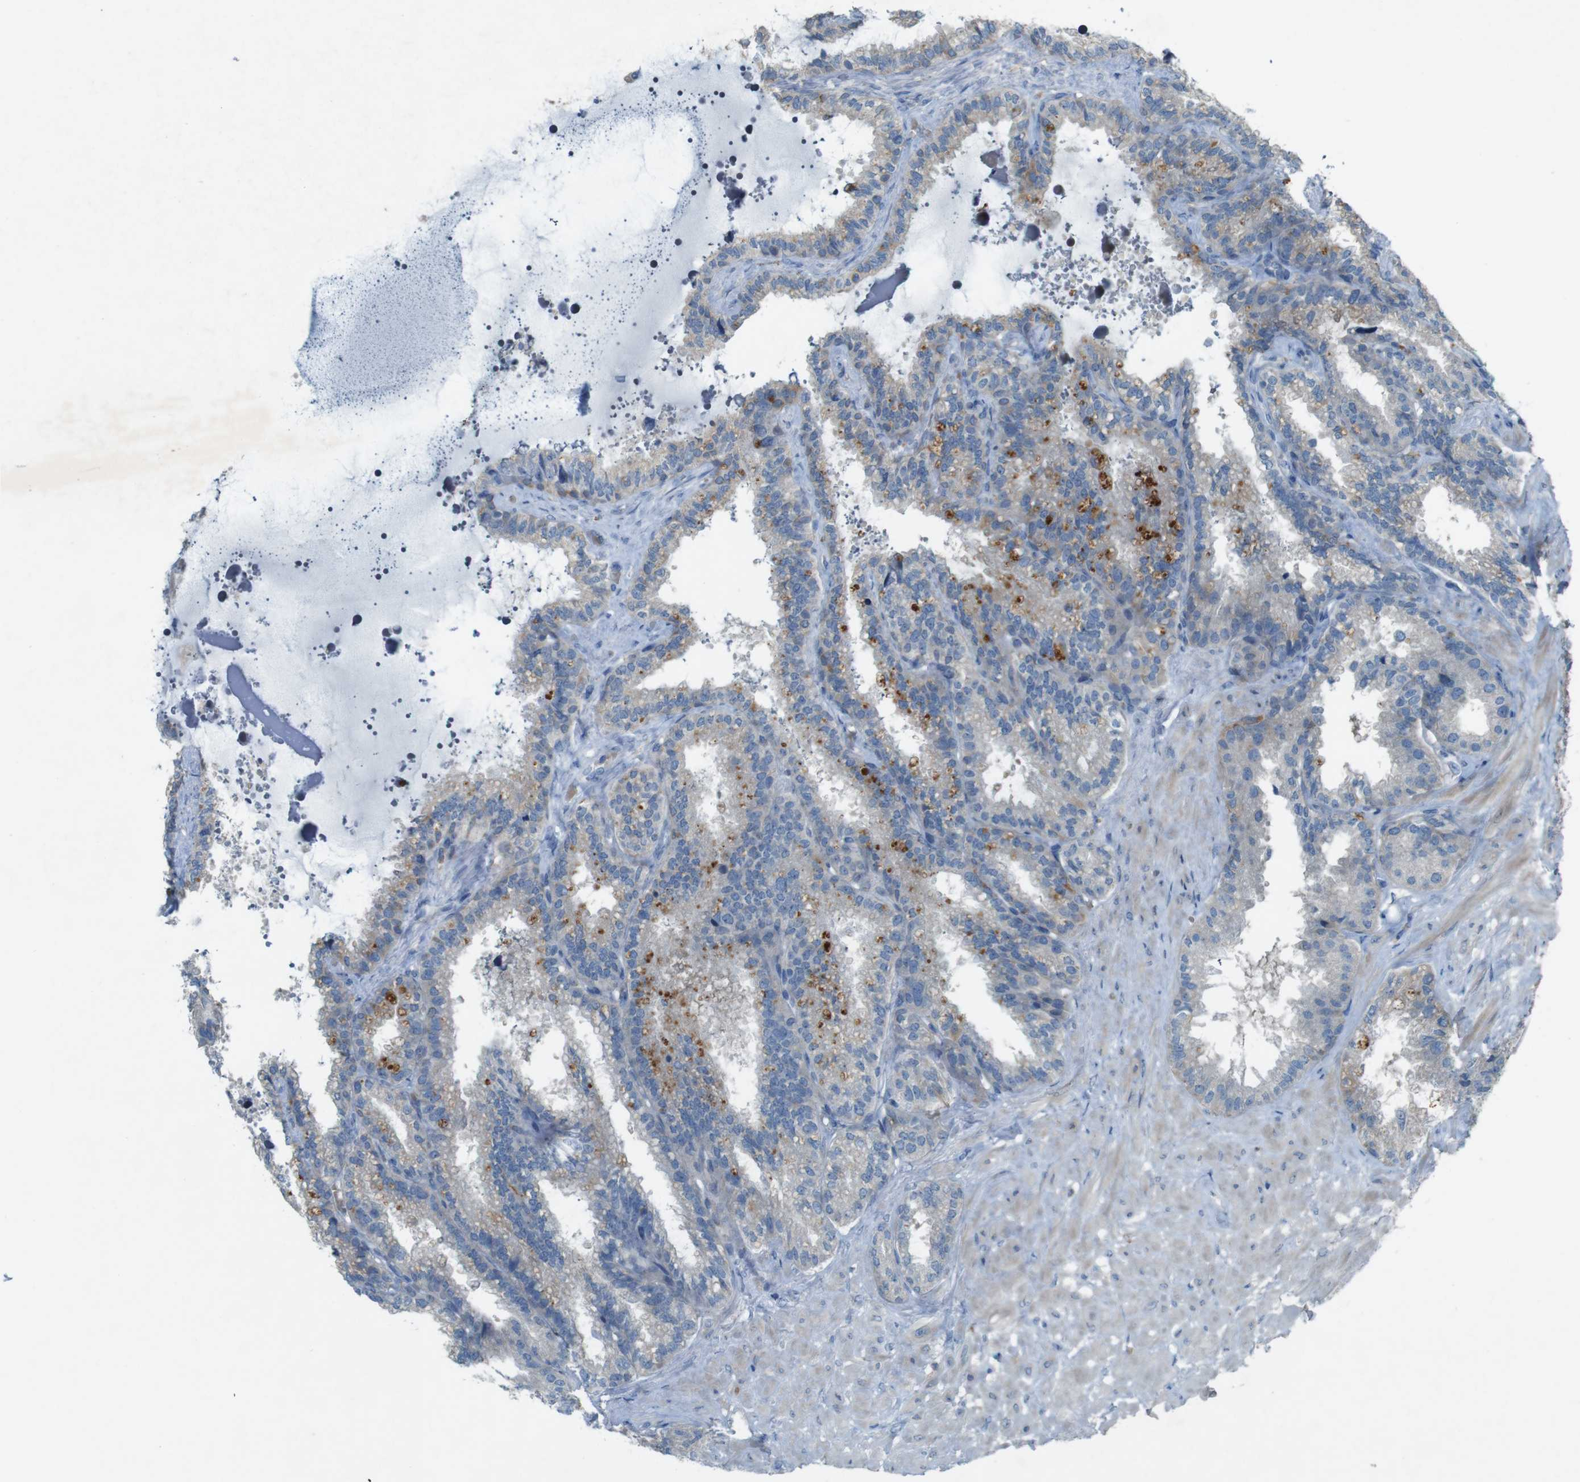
{"staining": {"intensity": "weak", "quantity": "<25%", "location": "cytoplasmic/membranous"}, "tissue": "seminal vesicle", "cell_type": "Glandular cells", "image_type": "normal", "snomed": [{"axis": "morphology", "description": "Normal tissue, NOS"}, {"axis": "topography", "description": "Seminal veicle"}], "caption": "Immunohistochemistry (IHC) image of unremarkable seminal vesicle stained for a protein (brown), which demonstrates no staining in glandular cells. (DAB (3,3'-diaminobenzidine) immunohistochemistry (IHC) with hematoxylin counter stain).", "gene": "MOGAT3", "patient": {"sex": "male", "age": 46}}